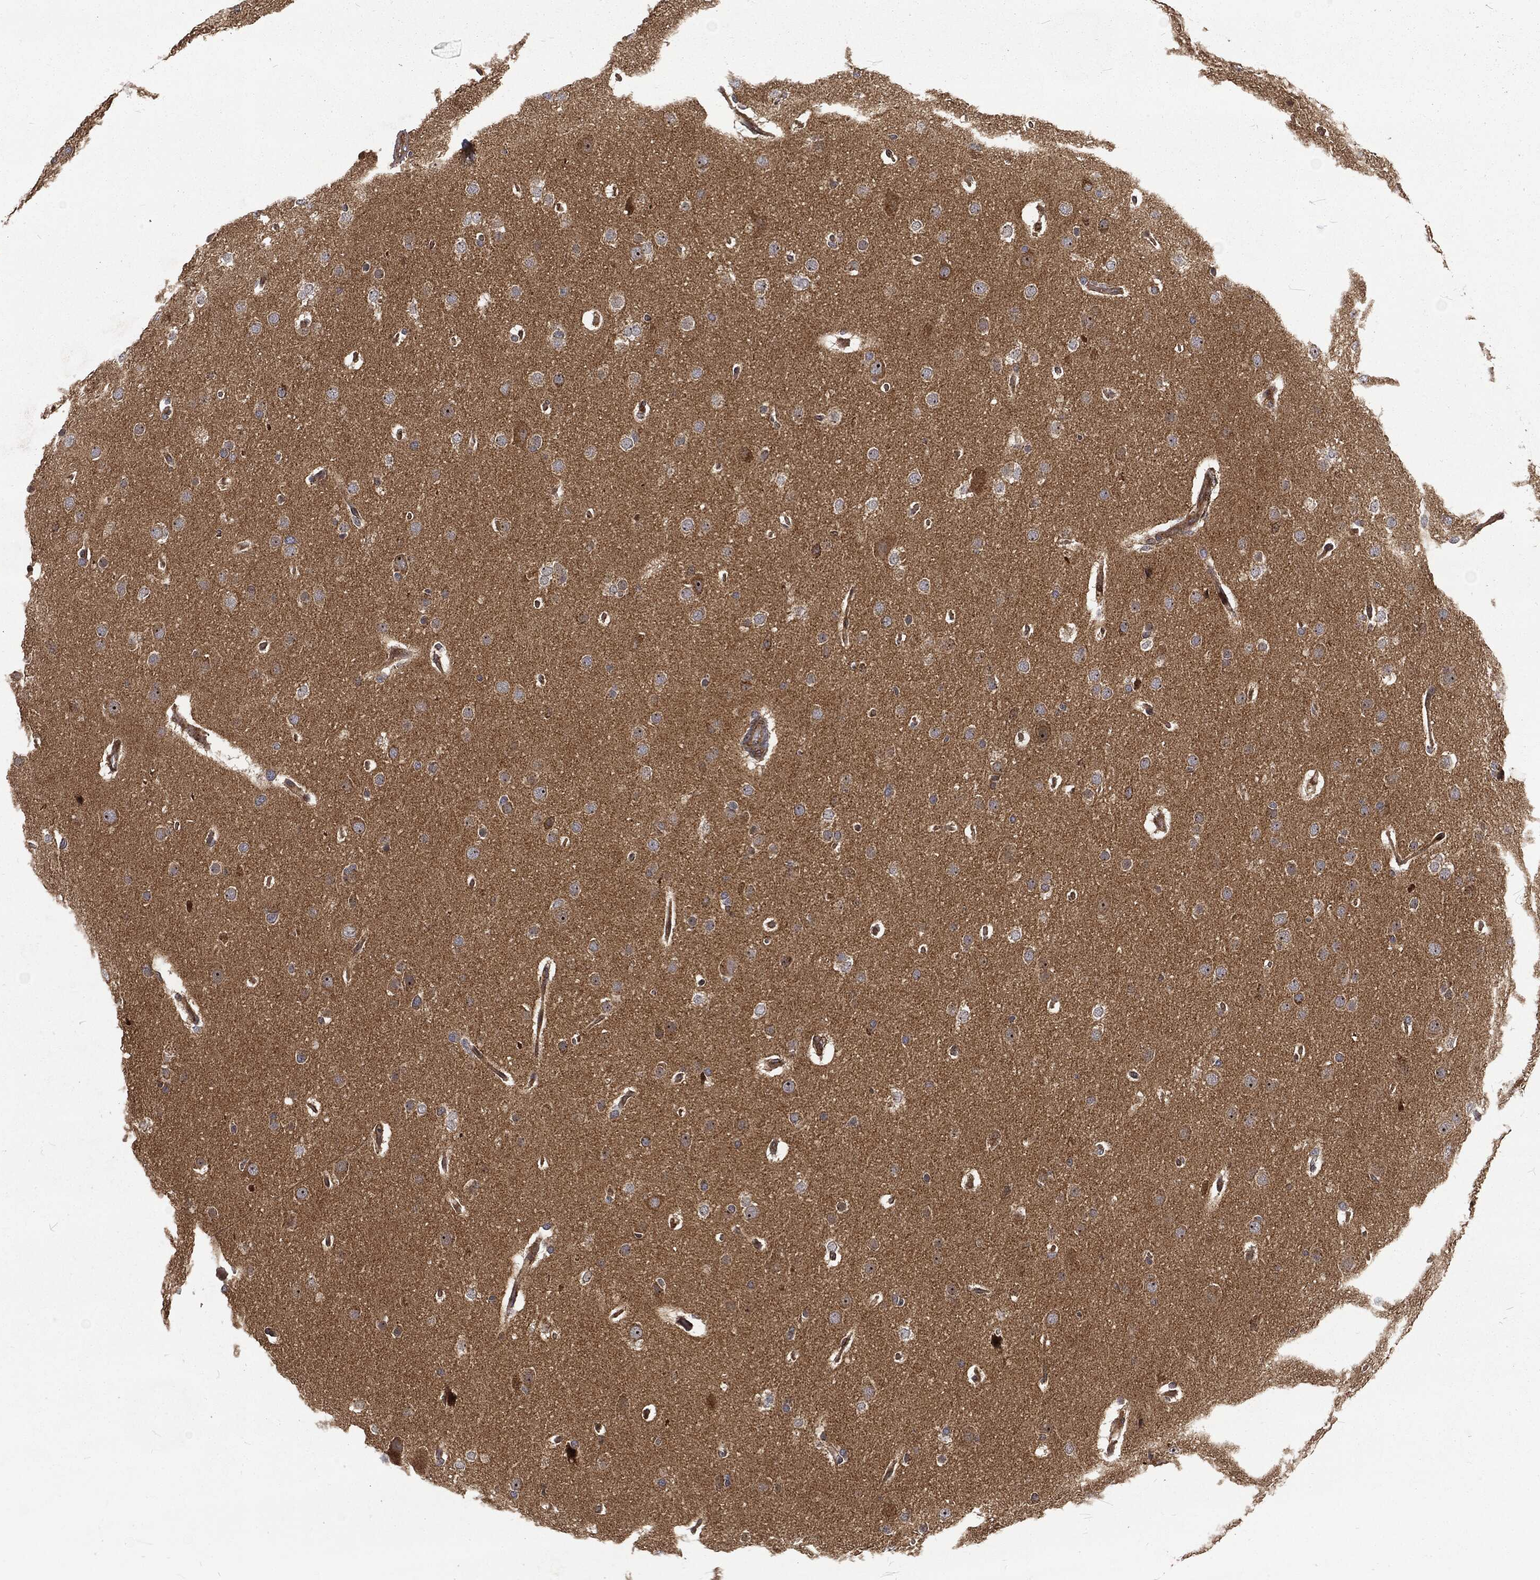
{"staining": {"intensity": "negative", "quantity": "none", "location": "none"}, "tissue": "glioma", "cell_type": "Tumor cells", "image_type": "cancer", "snomed": [{"axis": "morphology", "description": "Glioma, malignant, Low grade"}, {"axis": "topography", "description": "Brain"}], "caption": "Glioma stained for a protein using immunohistochemistry (IHC) shows no expression tumor cells.", "gene": "RFTN1", "patient": {"sex": "female", "age": 37}}